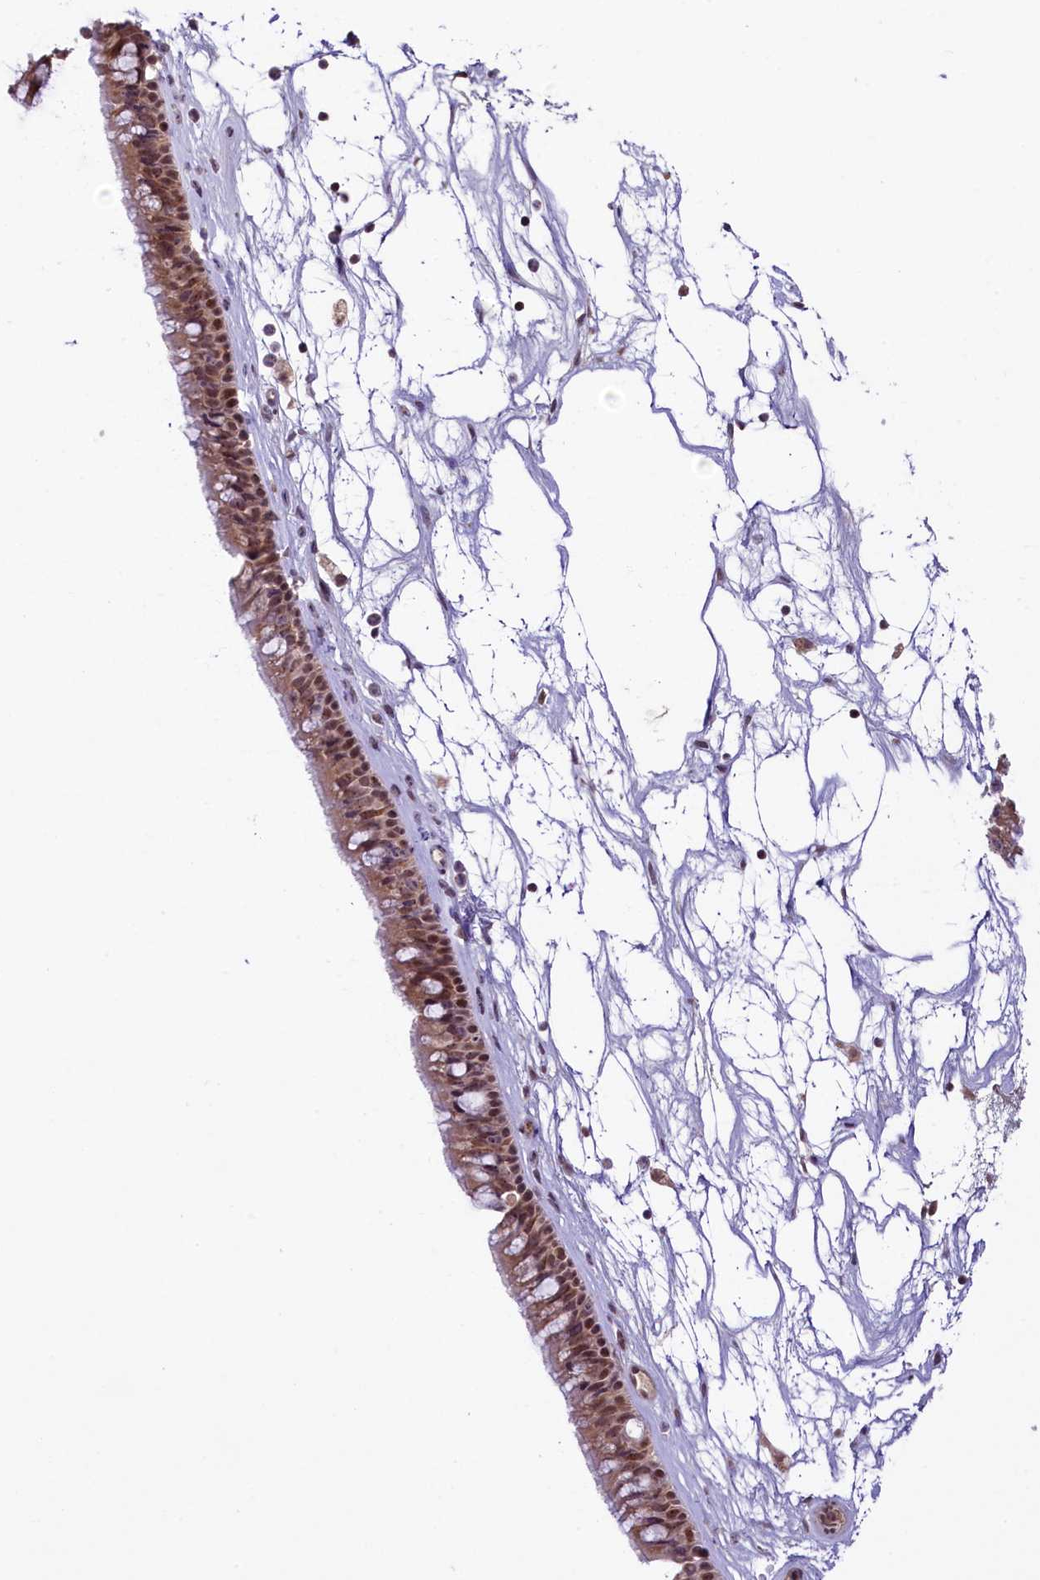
{"staining": {"intensity": "moderate", "quantity": ">75%", "location": "cytoplasmic/membranous,nuclear"}, "tissue": "nasopharynx", "cell_type": "Respiratory epithelial cells", "image_type": "normal", "snomed": [{"axis": "morphology", "description": "Normal tissue, NOS"}, {"axis": "topography", "description": "Nasopharynx"}], "caption": "Nasopharynx stained with IHC reveals moderate cytoplasmic/membranous,nuclear positivity in approximately >75% of respiratory epithelial cells. Nuclei are stained in blue.", "gene": "RBBP8", "patient": {"sex": "male", "age": 64}}